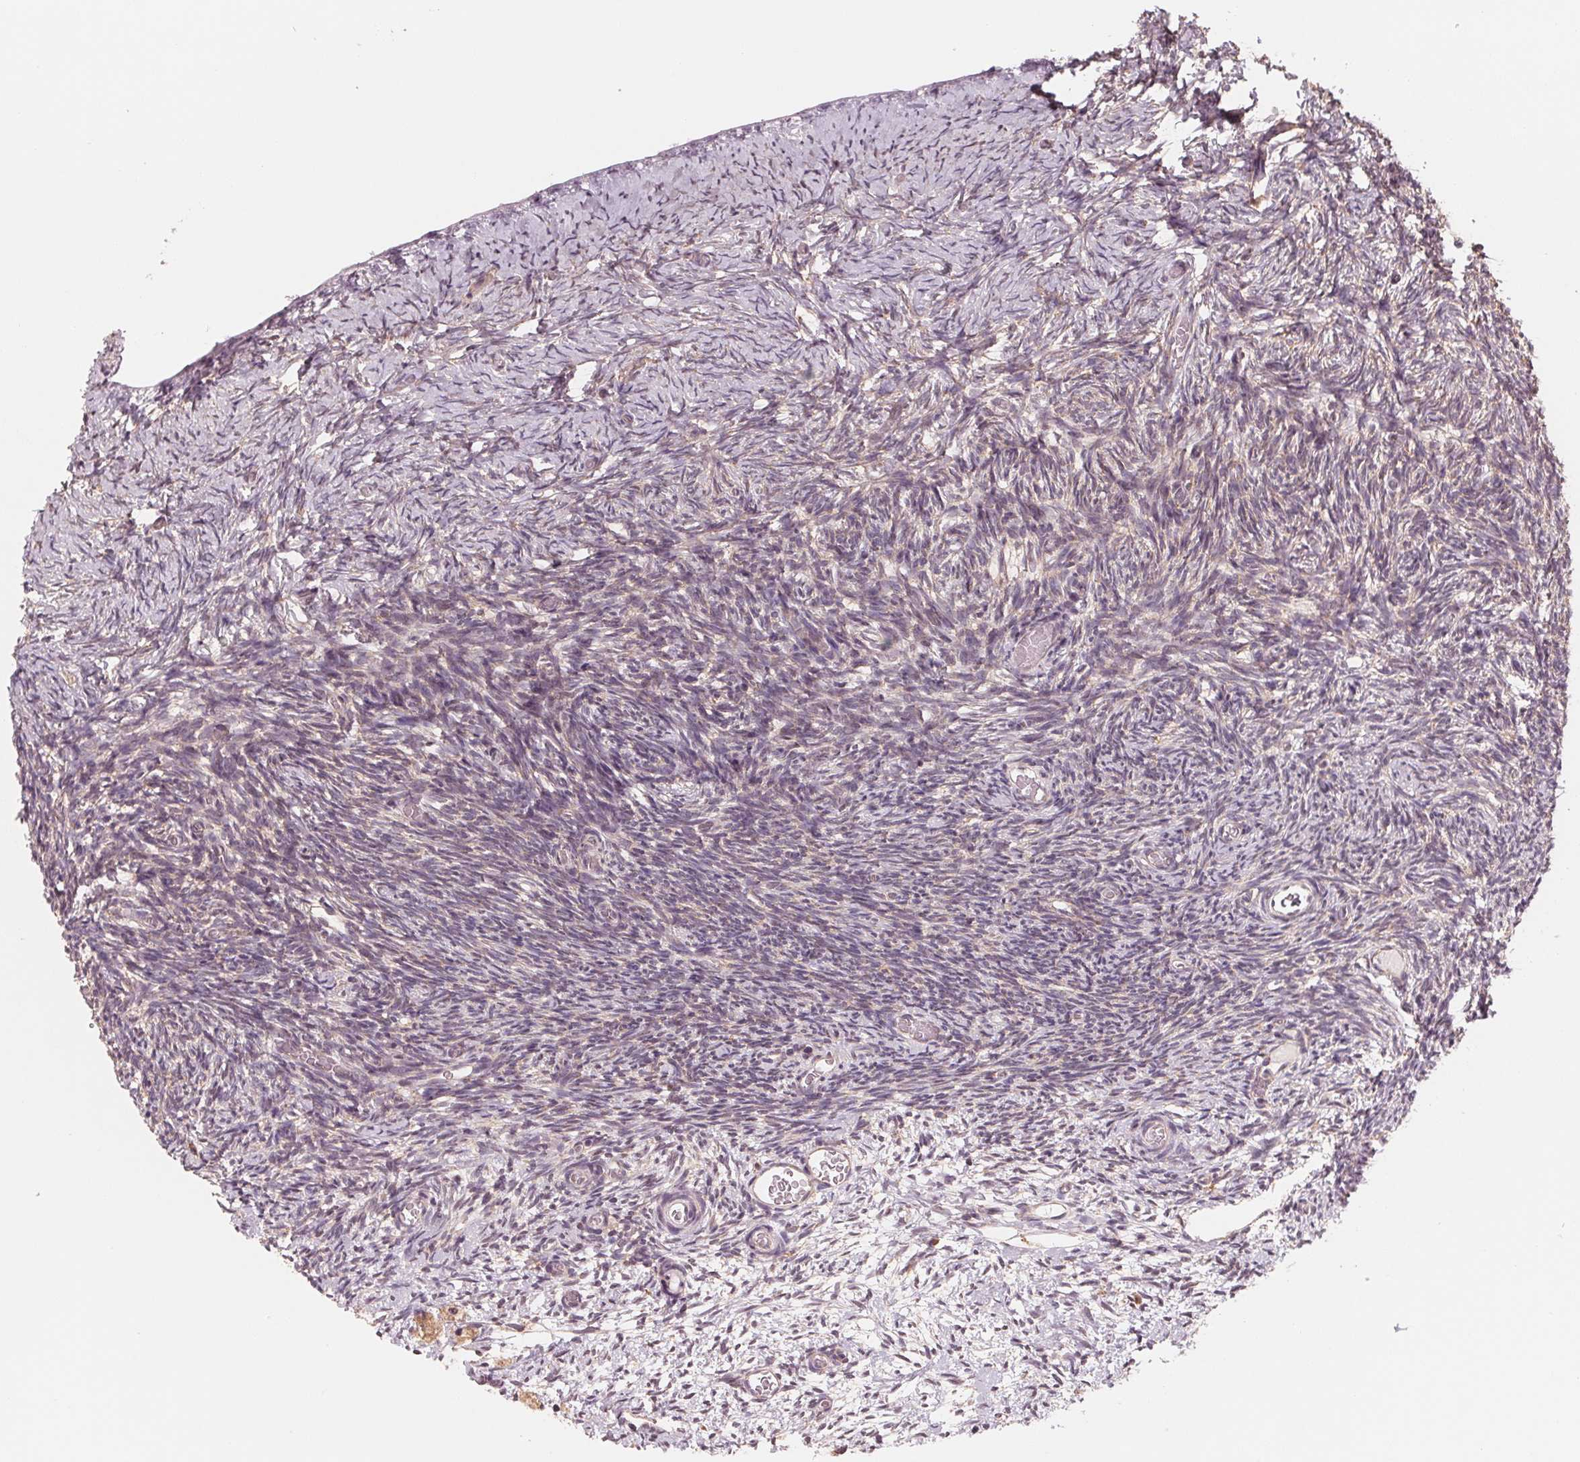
{"staining": {"intensity": "weak", "quantity": ">75%", "location": "cytoplasmic/membranous"}, "tissue": "ovary", "cell_type": "Follicle cells", "image_type": "normal", "snomed": [{"axis": "morphology", "description": "Normal tissue, NOS"}, {"axis": "topography", "description": "Ovary"}], "caption": "This photomicrograph displays immunohistochemistry (IHC) staining of unremarkable ovary, with low weak cytoplasmic/membranous staining in approximately >75% of follicle cells.", "gene": "GIGYF2", "patient": {"sex": "female", "age": 39}}